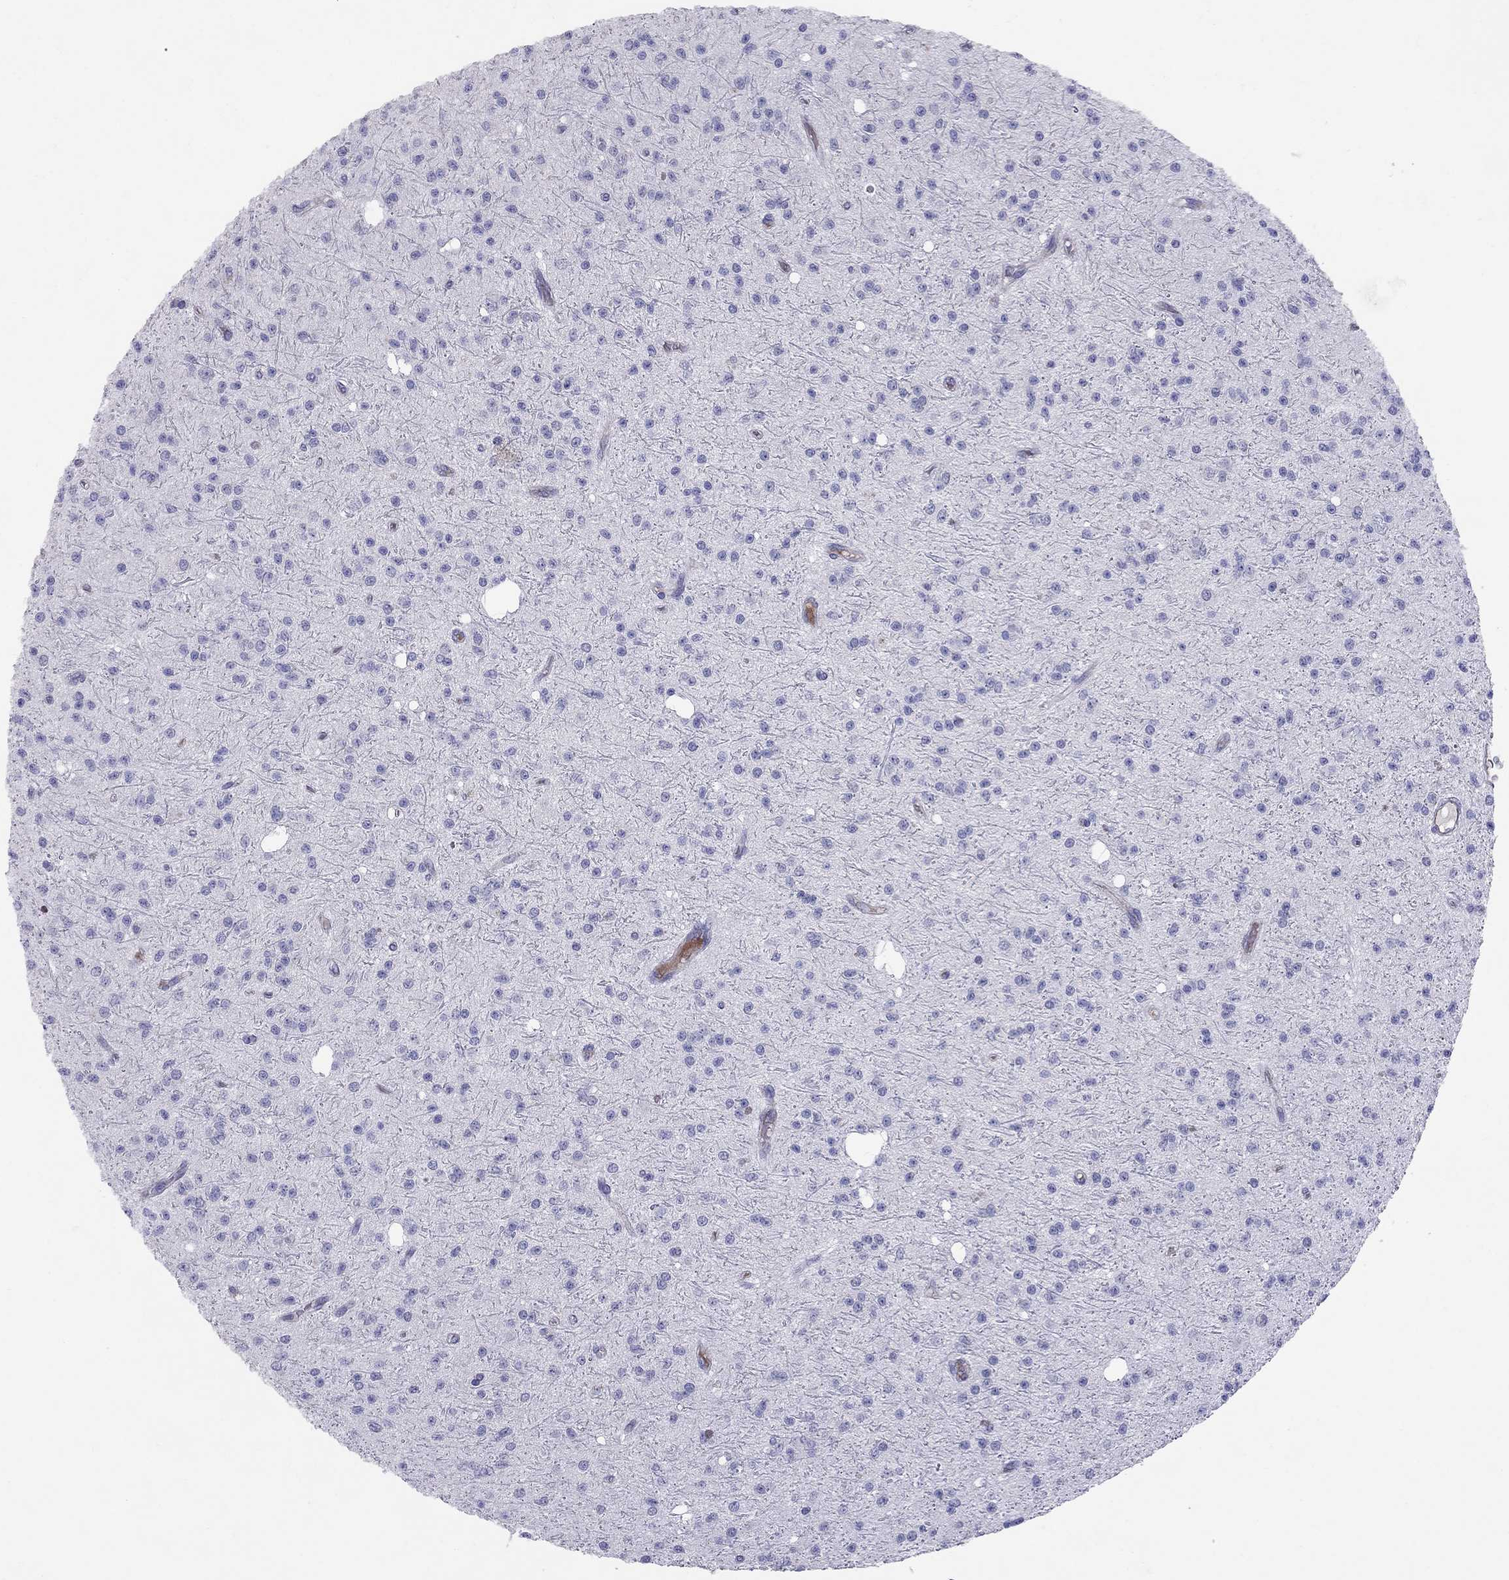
{"staining": {"intensity": "negative", "quantity": "none", "location": "none"}, "tissue": "glioma", "cell_type": "Tumor cells", "image_type": "cancer", "snomed": [{"axis": "morphology", "description": "Glioma, malignant, Low grade"}, {"axis": "topography", "description": "Brain"}], "caption": "IHC of human glioma shows no expression in tumor cells.", "gene": "SPINT4", "patient": {"sex": "male", "age": 27}}